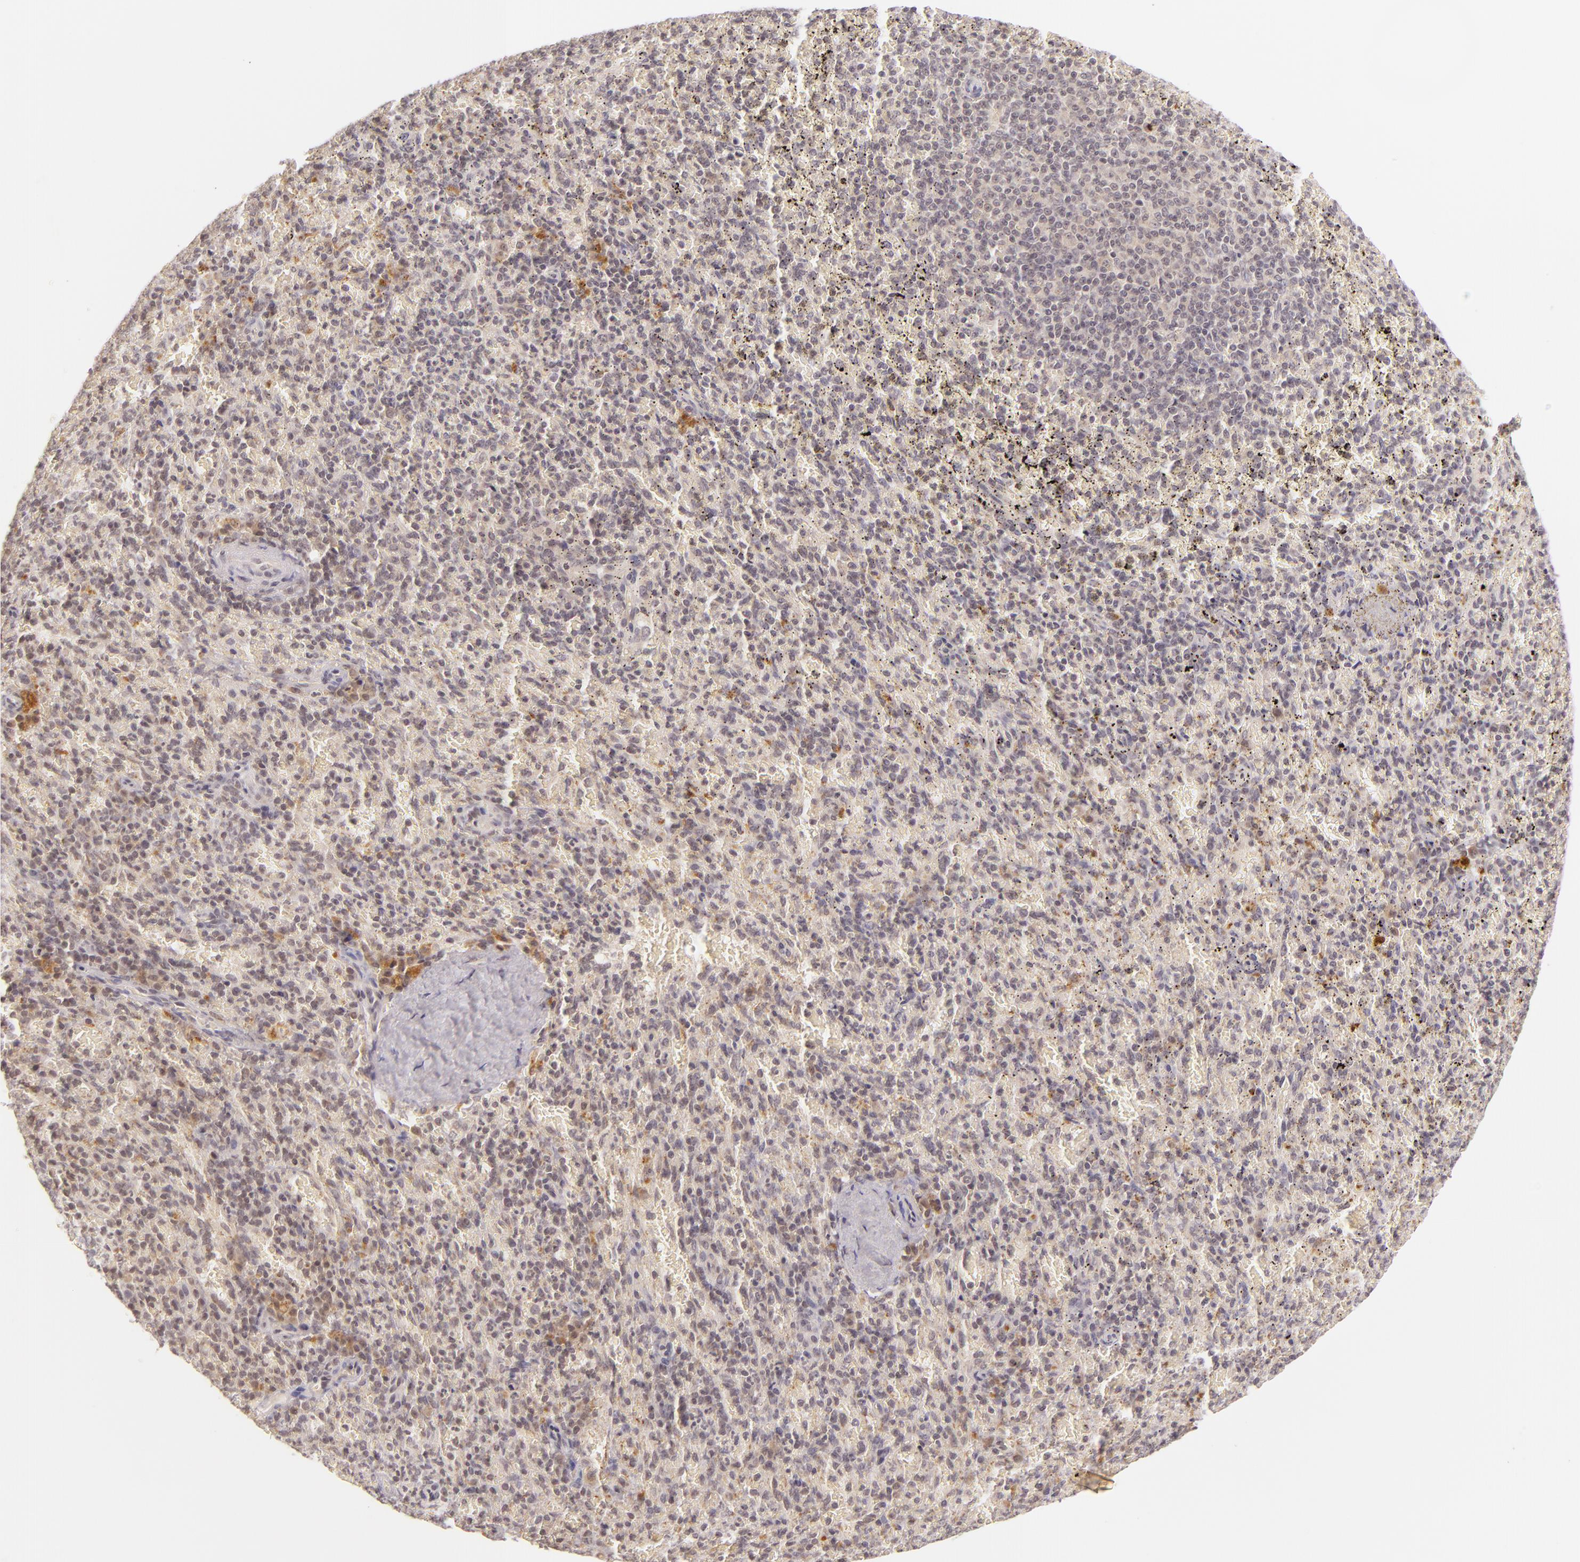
{"staining": {"intensity": "weak", "quantity": "25%-75%", "location": "cytoplasmic/membranous"}, "tissue": "spleen", "cell_type": "Cells in red pulp", "image_type": "normal", "snomed": [{"axis": "morphology", "description": "Normal tissue, NOS"}, {"axis": "topography", "description": "Spleen"}], "caption": "This micrograph shows immunohistochemistry staining of benign human spleen, with low weak cytoplasmic/membranous expression in approximately 25%-75% of cells in red pulp.", "gene": "CASP8", "patient": {"sex": "female", "age": 50}}